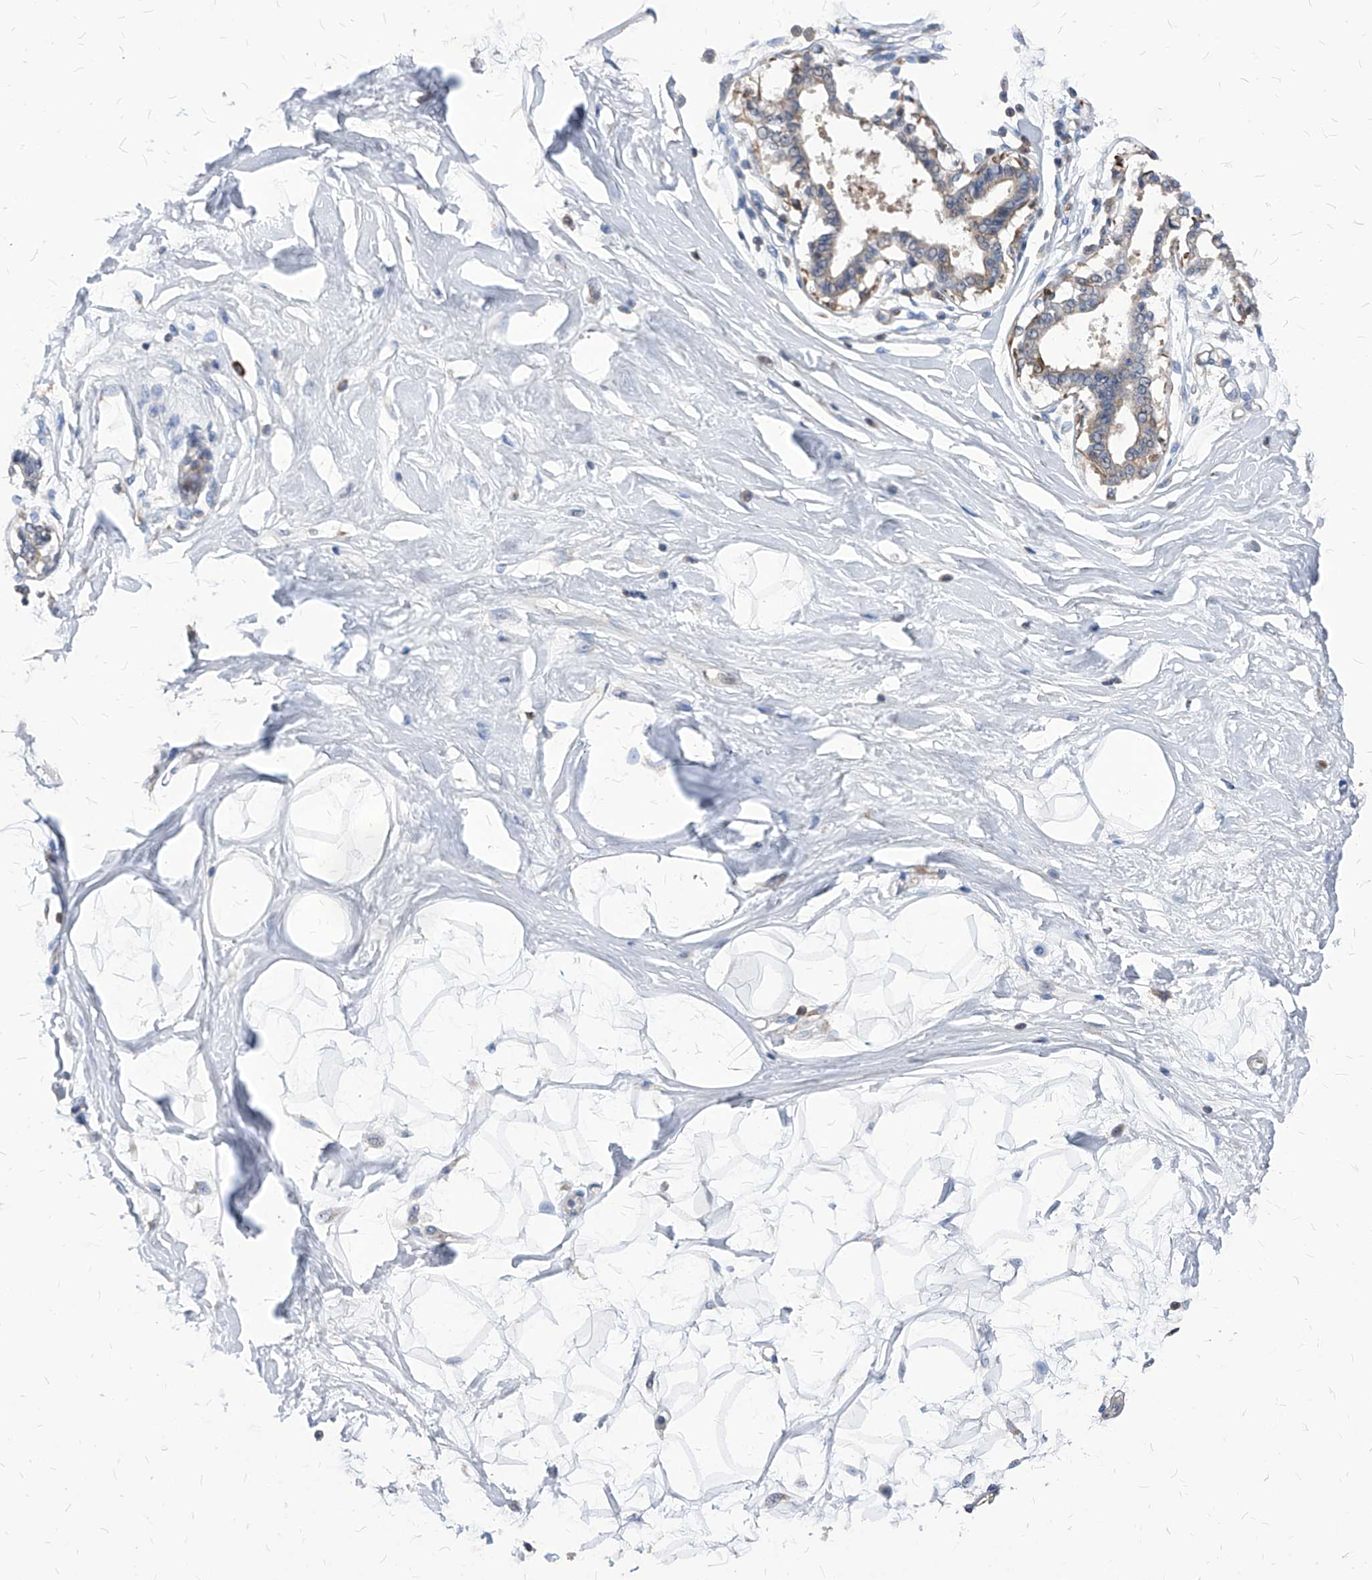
{"staining": {"intensity": "negative", "quantity": "none", "location": "none"}, "tissue": "breast", "cell_type": "Adipocytes", "image_type": "normal", "snomed": [{"axis": "morphology", "description": "Normal tissue, NOS"}, {"axis": "topography", "description": "Breast"}], "caption": "IHC histopathology image of benign human breast stained for a protein (brown), which reveals no staining in adipocytes.", "gene": "ABRACL", "patient": {"sex": "female", "age": 45}}